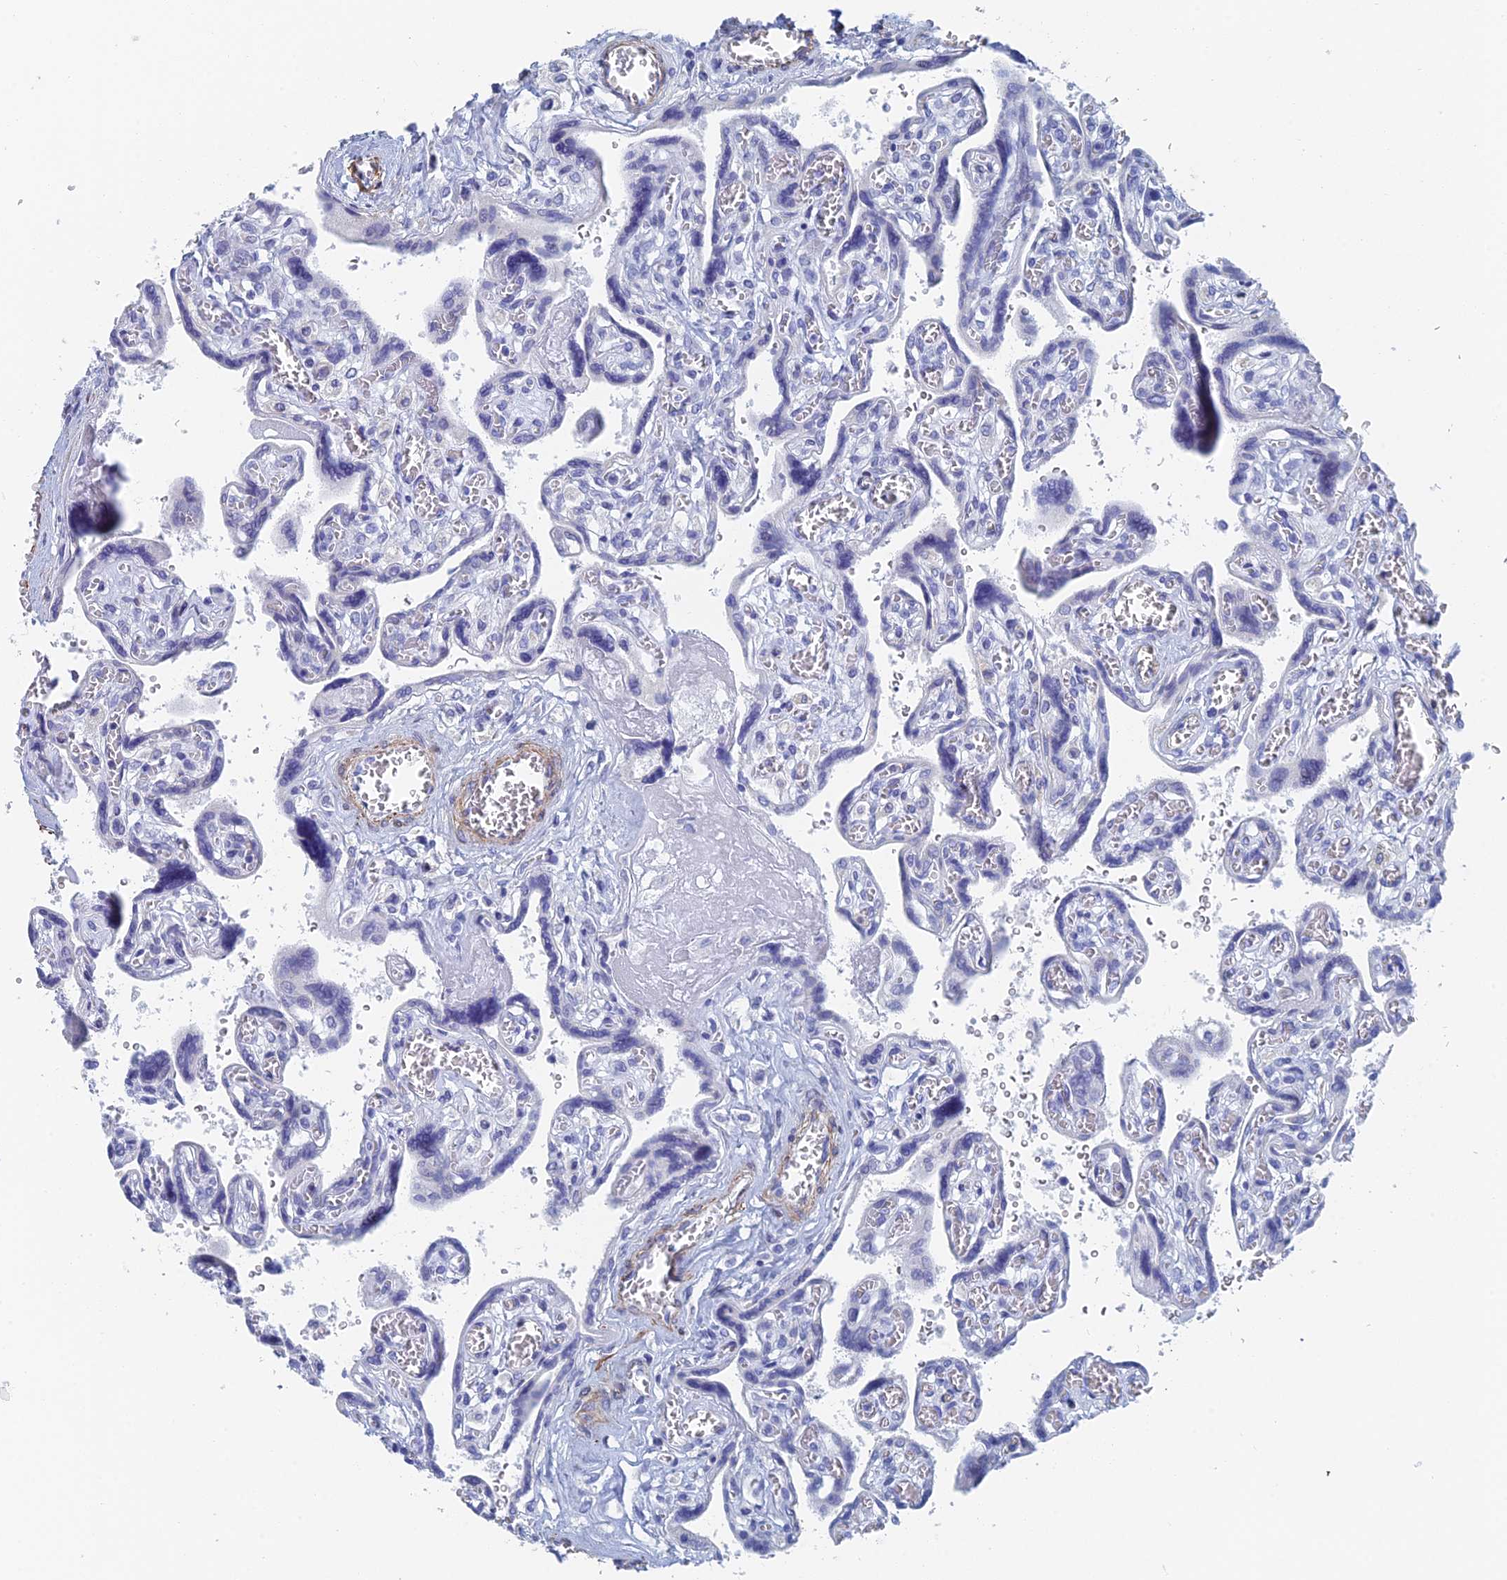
{"staining": {"intensity": "negative", "quantity": "none", "location": "none"}, "tissue": "placenta", "cell_type": "Trophoblastic cells", "image_type": "normal", "snomed": [{"axis": "morphology", "description": "Normal tissue, NOS"}, {"axis": "topography", "description": "Placenta"}], "caption": "Human placenta stained for a protein using immunohistochemistry (IHC) demonstrates no expression in trophoblastic cells.", "gene": "KCNK18", "patient": {"sex": "female", "age": 39}}